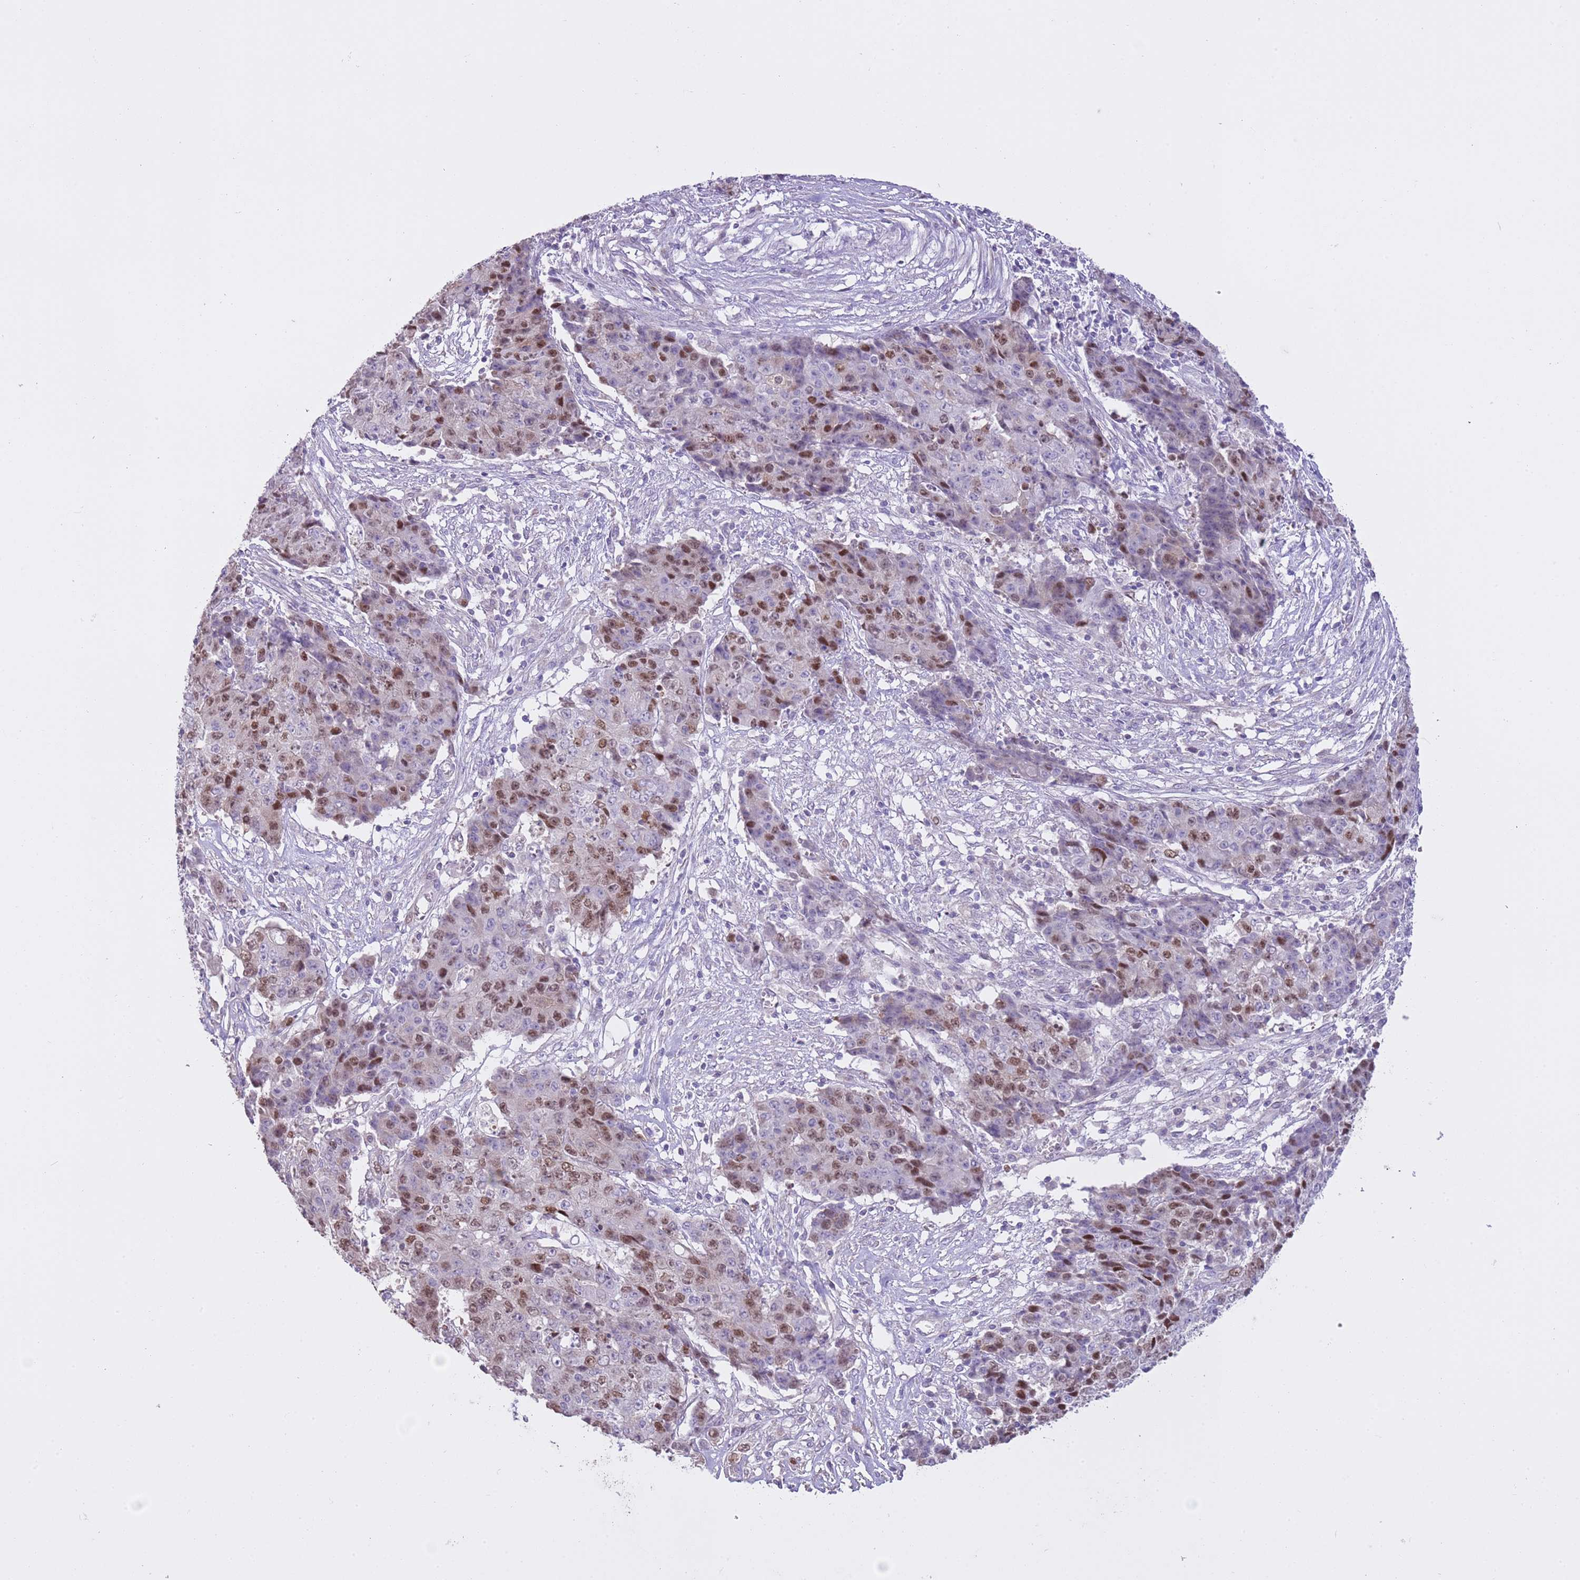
{"staining": {"intensity": "moderate", "quantity": "25%-75%", "location": "nuclear"}, "tissue": "ovarian cancer", "cell_type": "Tumor cells", "image_type": "cancer", "snomed": [{"axis": "morphology", "description": "Carcinoma, endometroid"}, {"axis": "topography", "description": "Ovary"}], "caption": "Tumor cells demonstrate moderate nuclear positivity in about 25%-75% of cells in ovarian endometroid carcinoma. The staining was performed using DAB to visualize the protein expression in brown, while the nuclei were stained in blue with hematoxylin (Magnification: 20x).", "gene": "GMNN", "patient": {"sex": "female", "age": 42}}